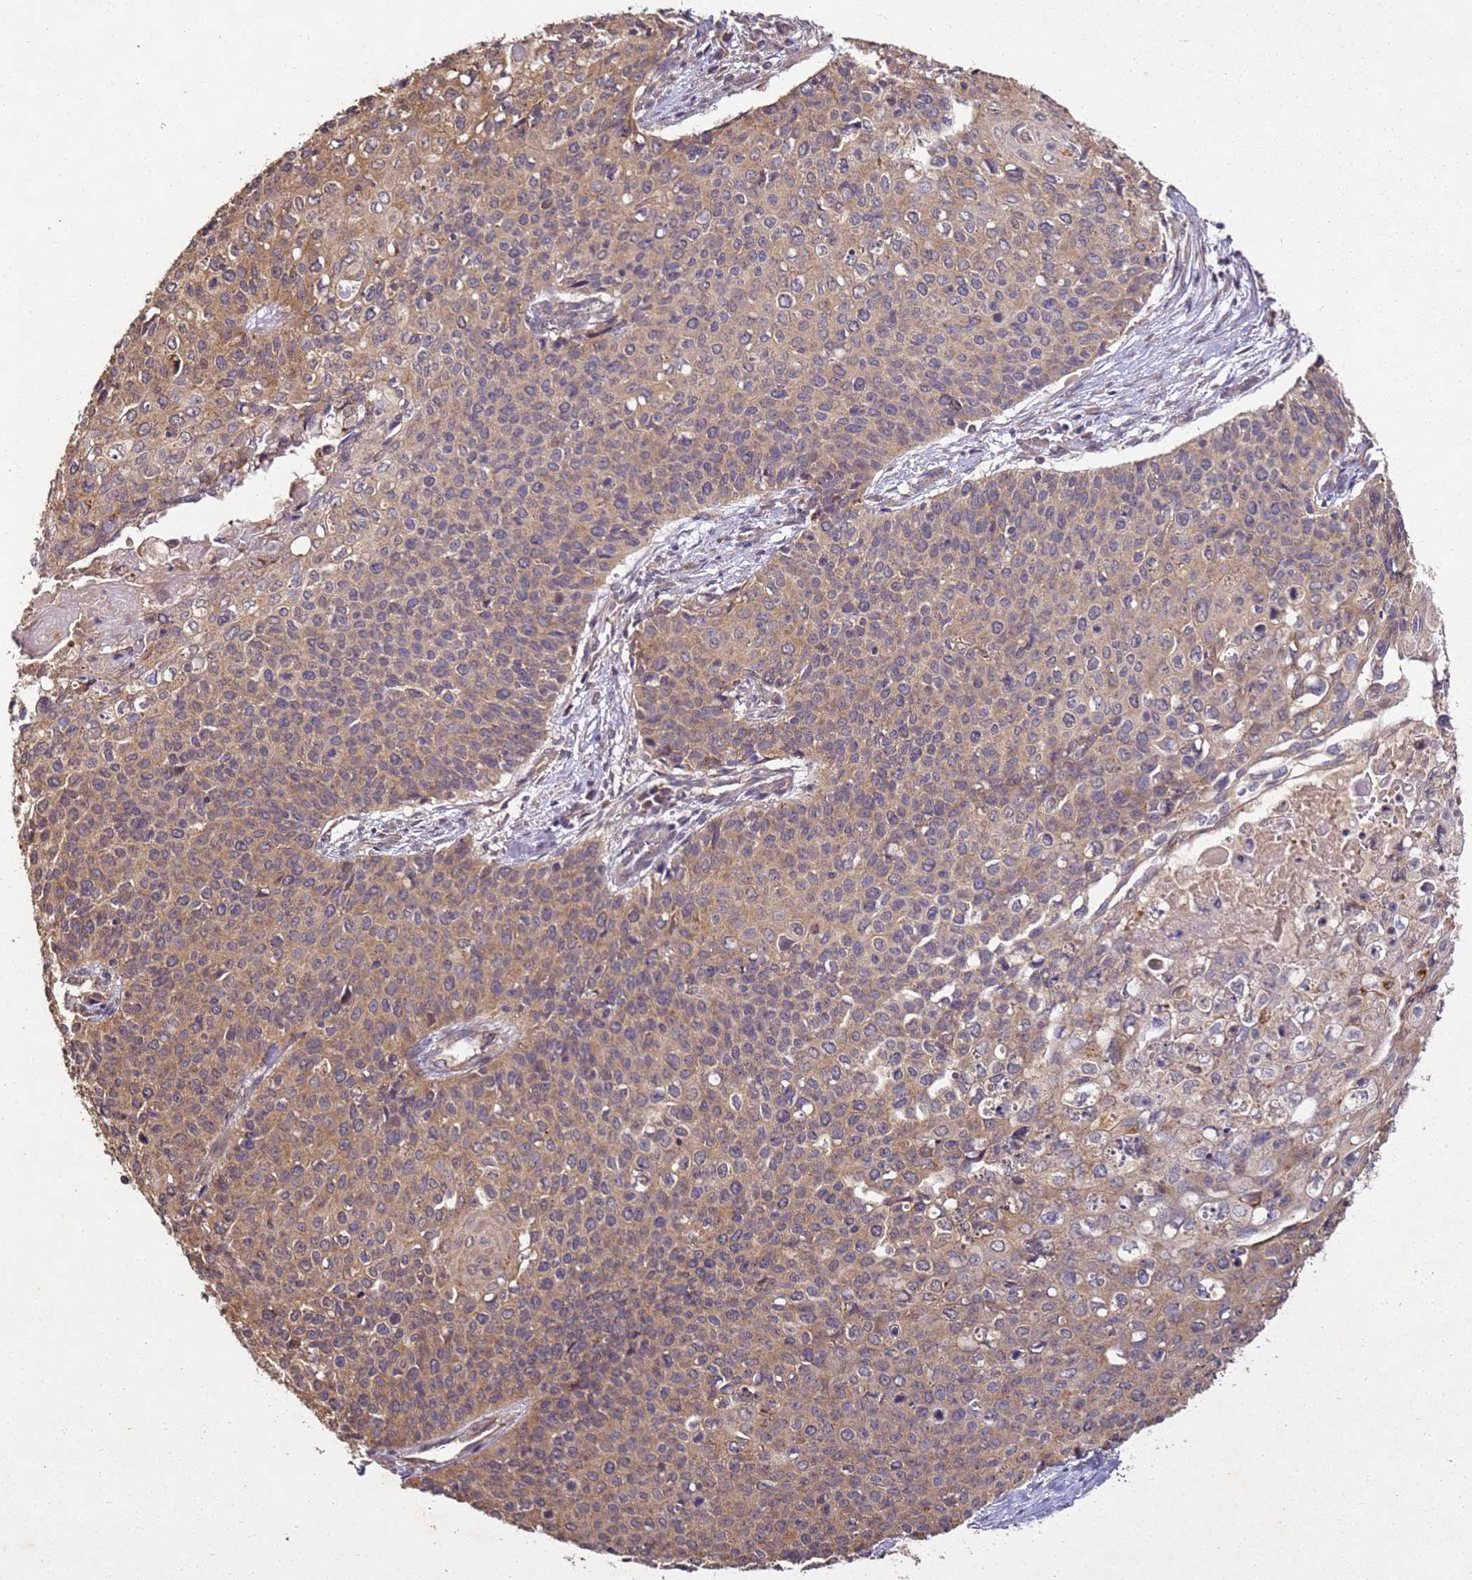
{"staining": {"intensity": "moderate", "quantity": ">75%", "location": "cytoplasmic/membranous"}, "tissue": "cervical cancer", "cell_type": "Tumor cells", "image_type": "cancer", "snomed": [{"axis": "morphology", "description": "Squamous cell carcinoma, NOS"}, {"axis": "topography", "description": "Cervix"}], "caption": "Immunohistochemistry histopathology image of squamous cell carcinoma (cervical) stained for a protein (brown), which displays medium levels of moderate cytoplasmic/membranous staining in approximately >75% of tumor cells.", "gene": "ANKRD17", "patient": {"sex": "female", "age": 39}}